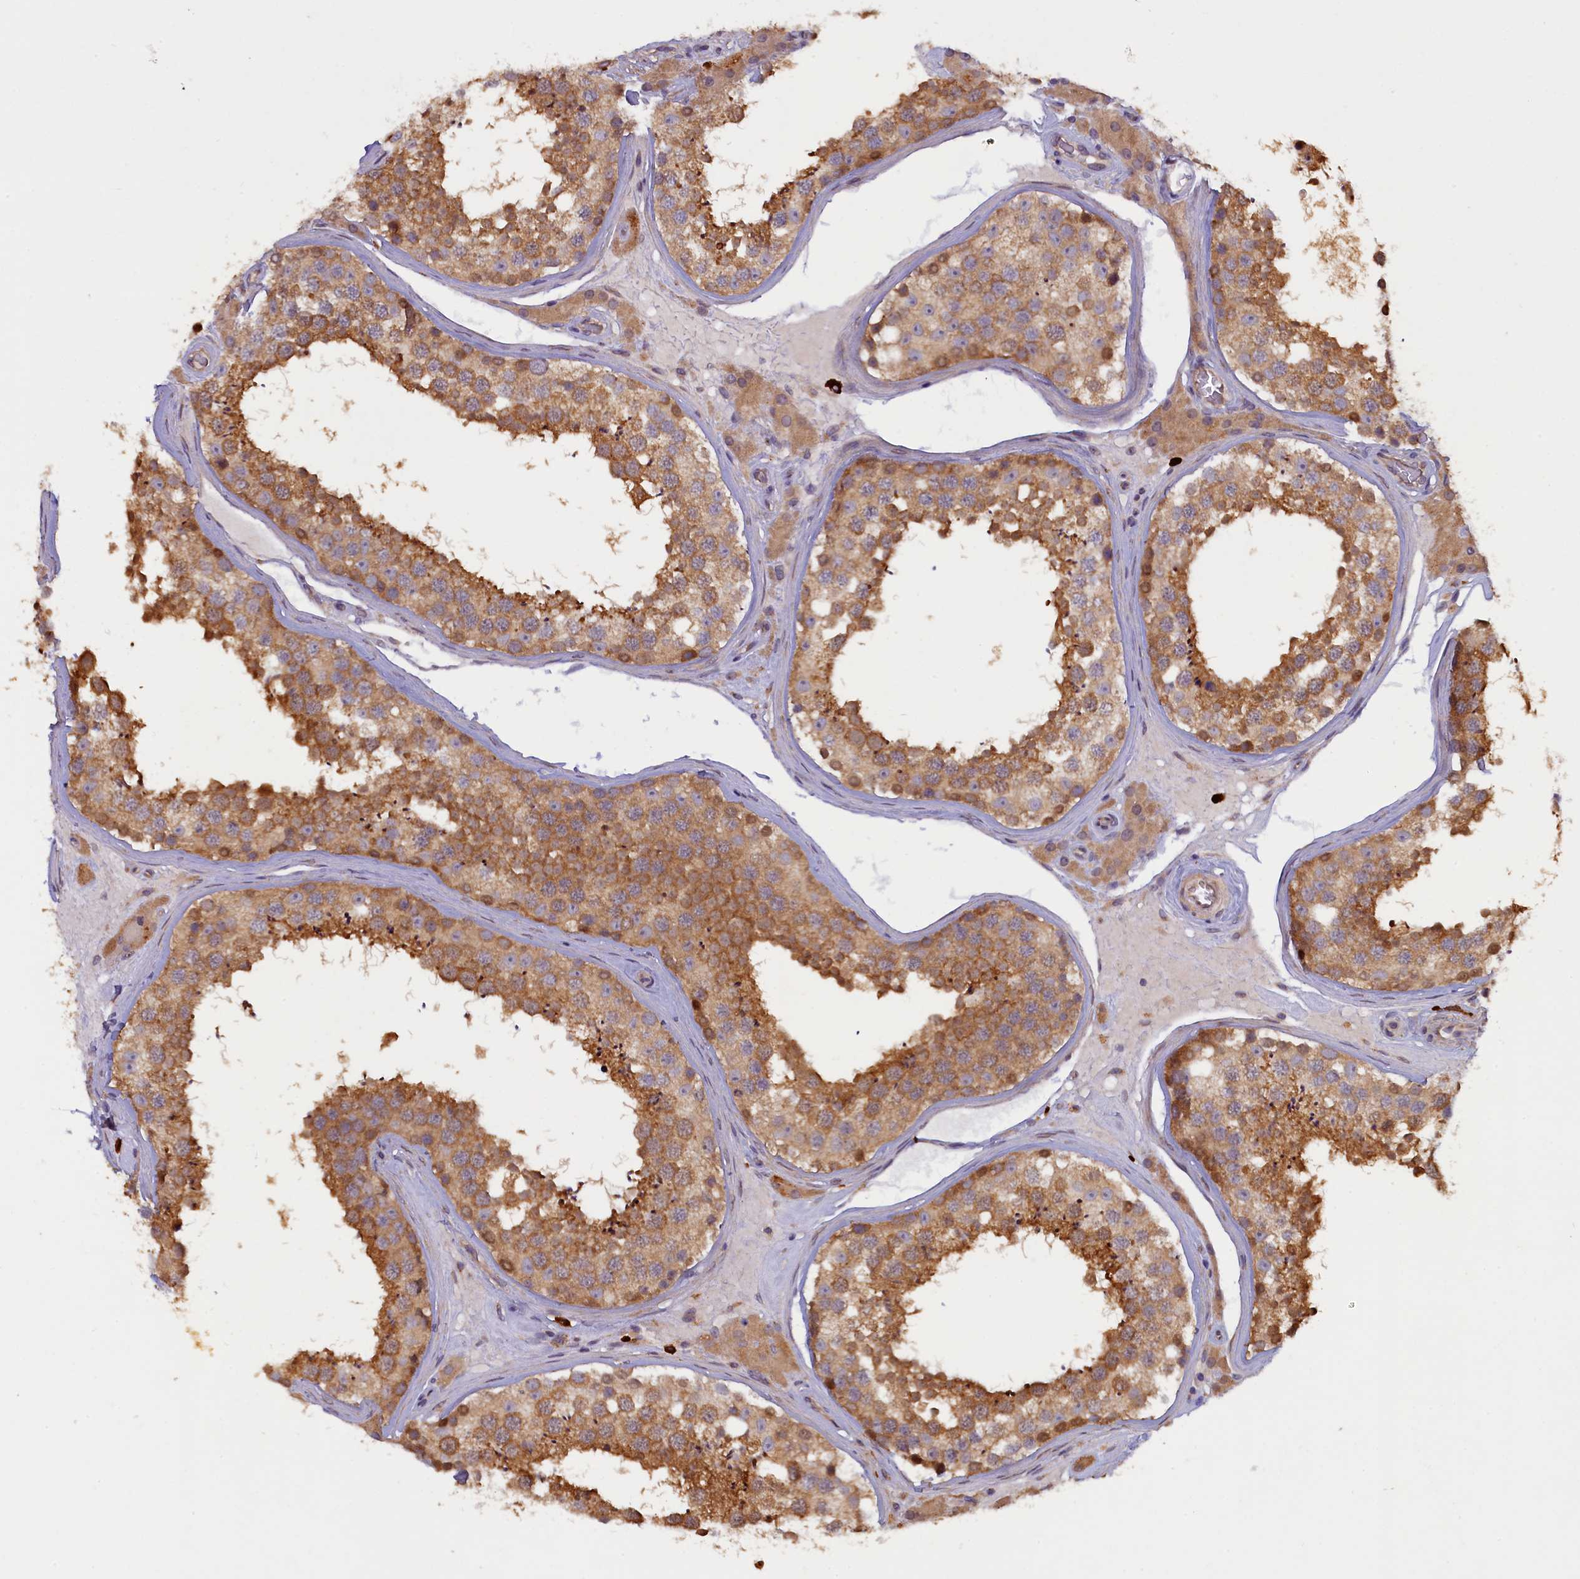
{"staining": {"intensity": "moderate", "quantity": ">75%", "location": "cytoplasmic/membranous"}, "tissue": "testis", "cell_type": "Cells in seminiferous ducts", "image_type": "normal", "snomed": [{"axis": "morphology", "description": "Normal tissue, NOS"}, {"axis": "topography", "description": "Testis"}], "caption": "DAB (3,3'-diaminobenzidine) immunohistochemical staining of benign human testis shows moderate cytoplasmic/membranous protein staining in approximately >75% of cells in seminiferous ducts. (DAB IHC with brightfield microscopy, high magnification).", "gene": "CCDC9B", "patient": {"sex": "male", "age": 46}}